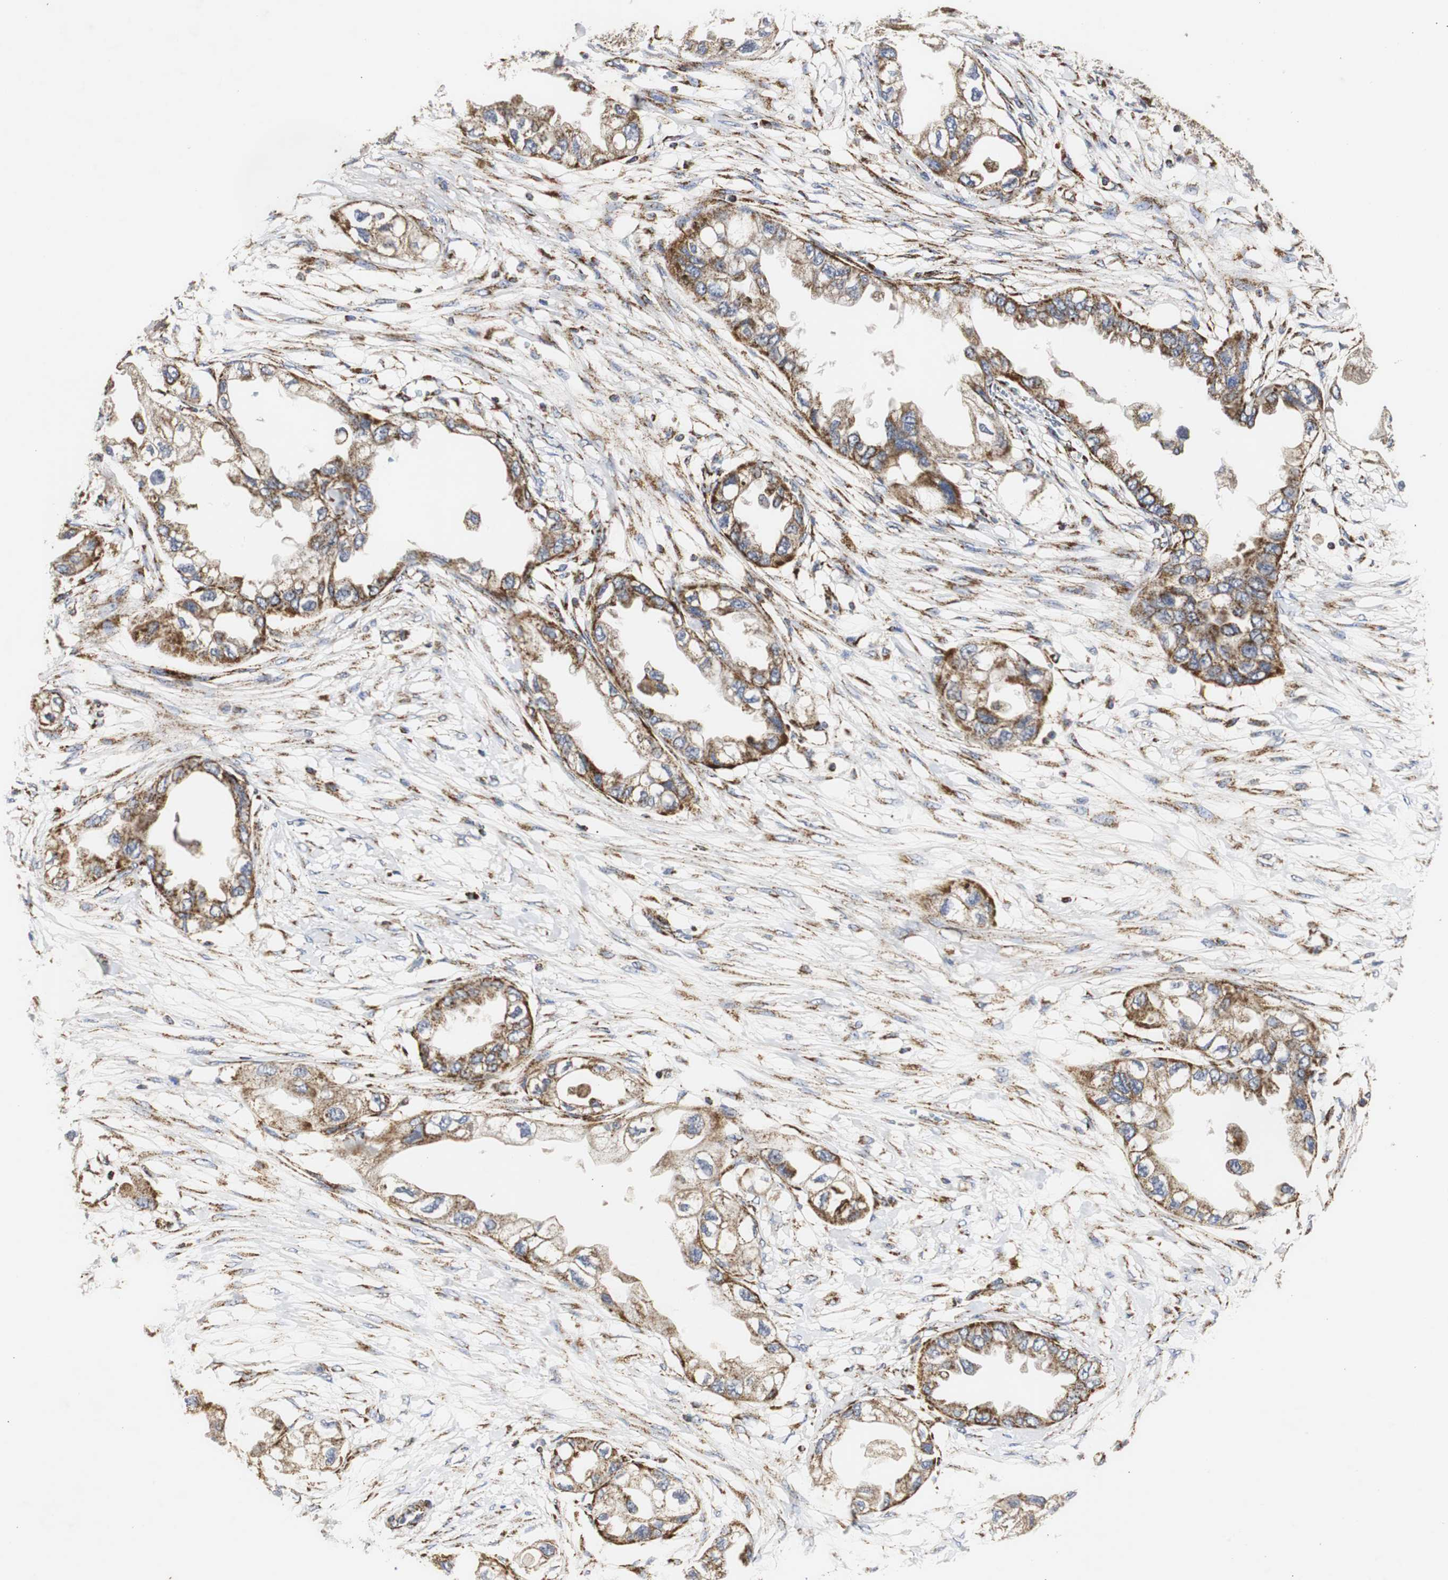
{"staining": {"intensity": "strong", "quantity": ">75%", "location": "cytoplasmic/membranous"}, "tissue": "endometrial cancer", "cell_type": "Tumor cells", "image_type": "cancer", "snomed": [{"axis": "morphology", "description": "Adenocarcinoma, NOS"}, {"axis": "topography", "description": "Endometrium"}], "caption": "Strong cytoplasmic/membranous expression for a protein is present in about >75% of tumor cells of endometrial cancer using immunohistochemistry.", "gene": "HSD17B10", "patient": {"sex": "female", "age": 67}}